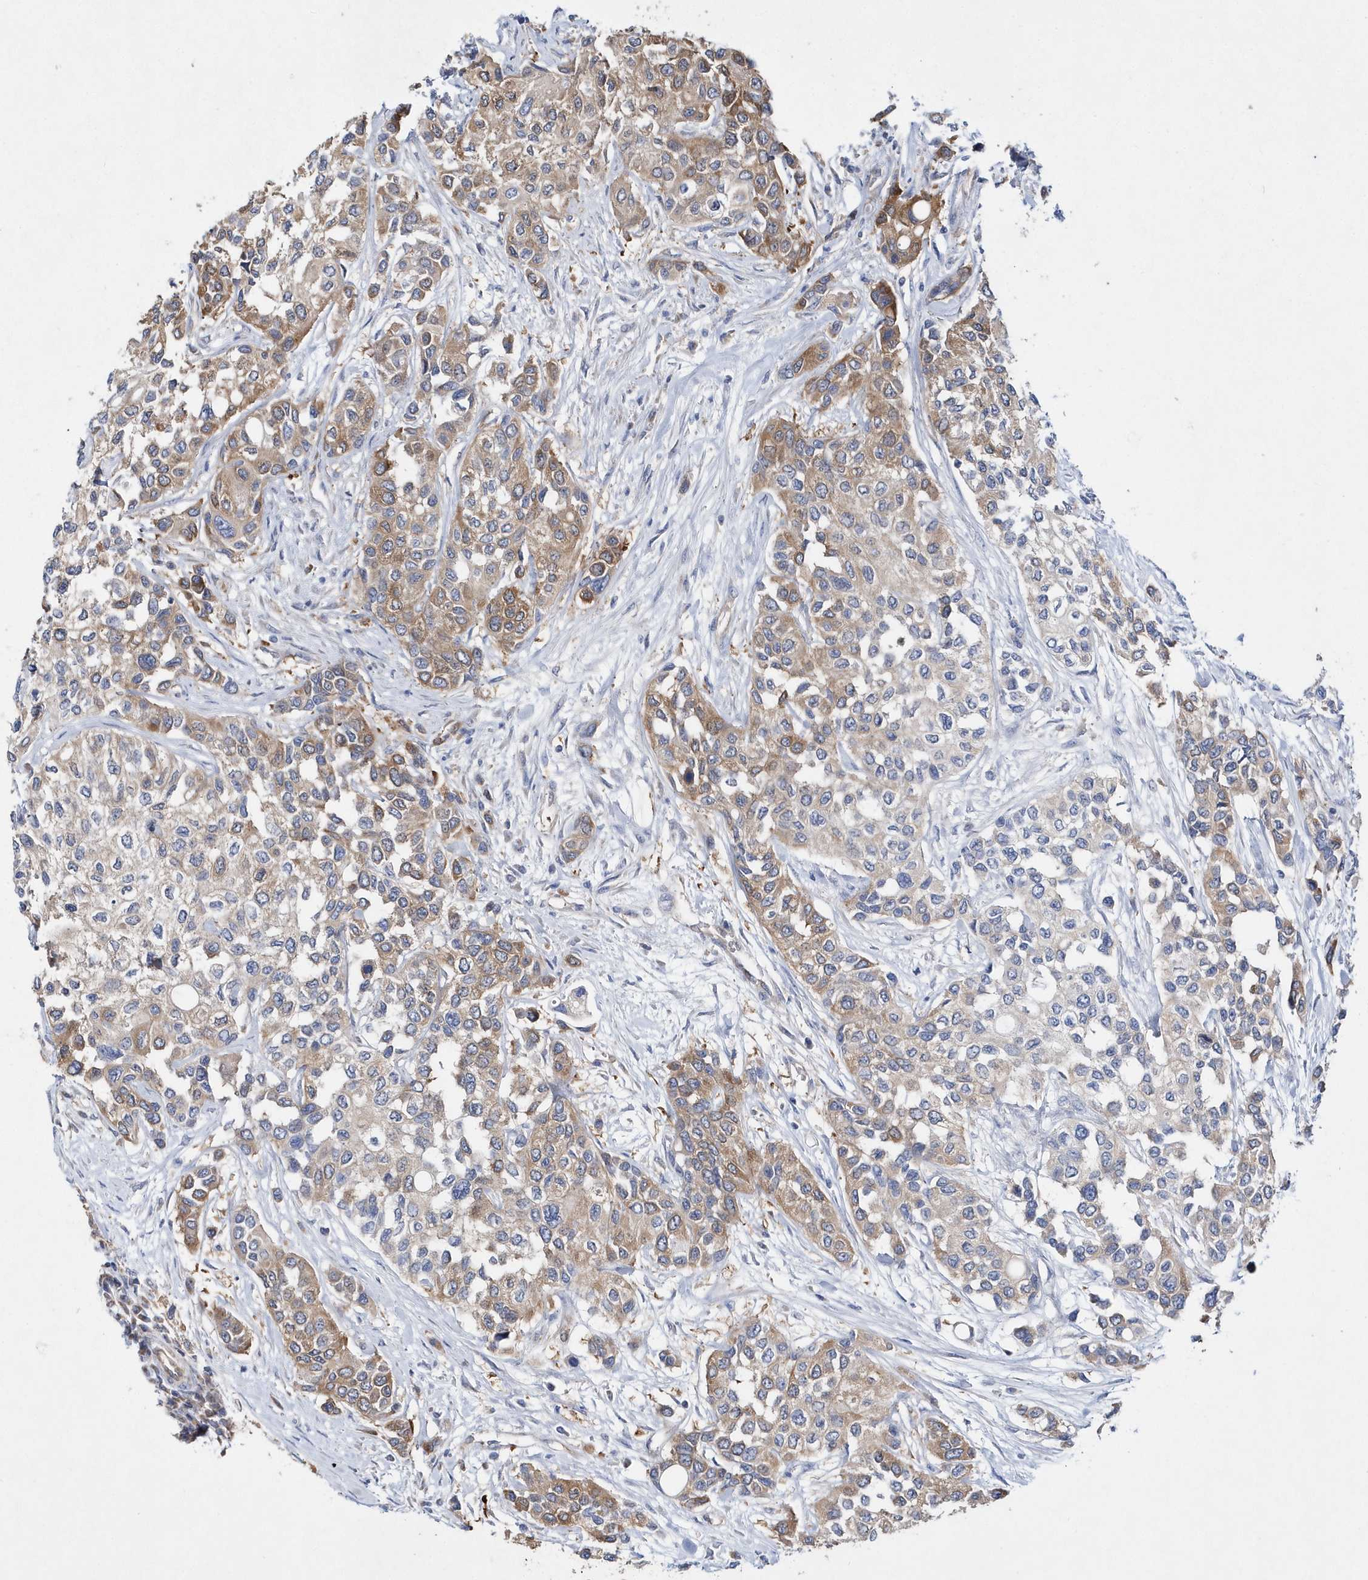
{"staining": {"intensity": "weak", "quantity": "25%-75%", "location": "cytoplasmic/membranous"}, "tissue": "urothelial cancer", "cell_type": "Tumor cells", "image_type": "cancer", "snomed": [{"axis": "morphology", "description": "Normal tissue, NOS"}, {"axis": "morphology", "description": "Urothelial carcinoma, High grade"}, {"axis": "topography", "description": "Vascular tissue"}, {"axis": "topography", "description": "Urinary bladder"}], "caption": "Human urothelial cancer stained with a protein marker reveals weak staining in tumor cells.", "gene": "JKAMP", "patient": {"sex": "female", "age": 56}}